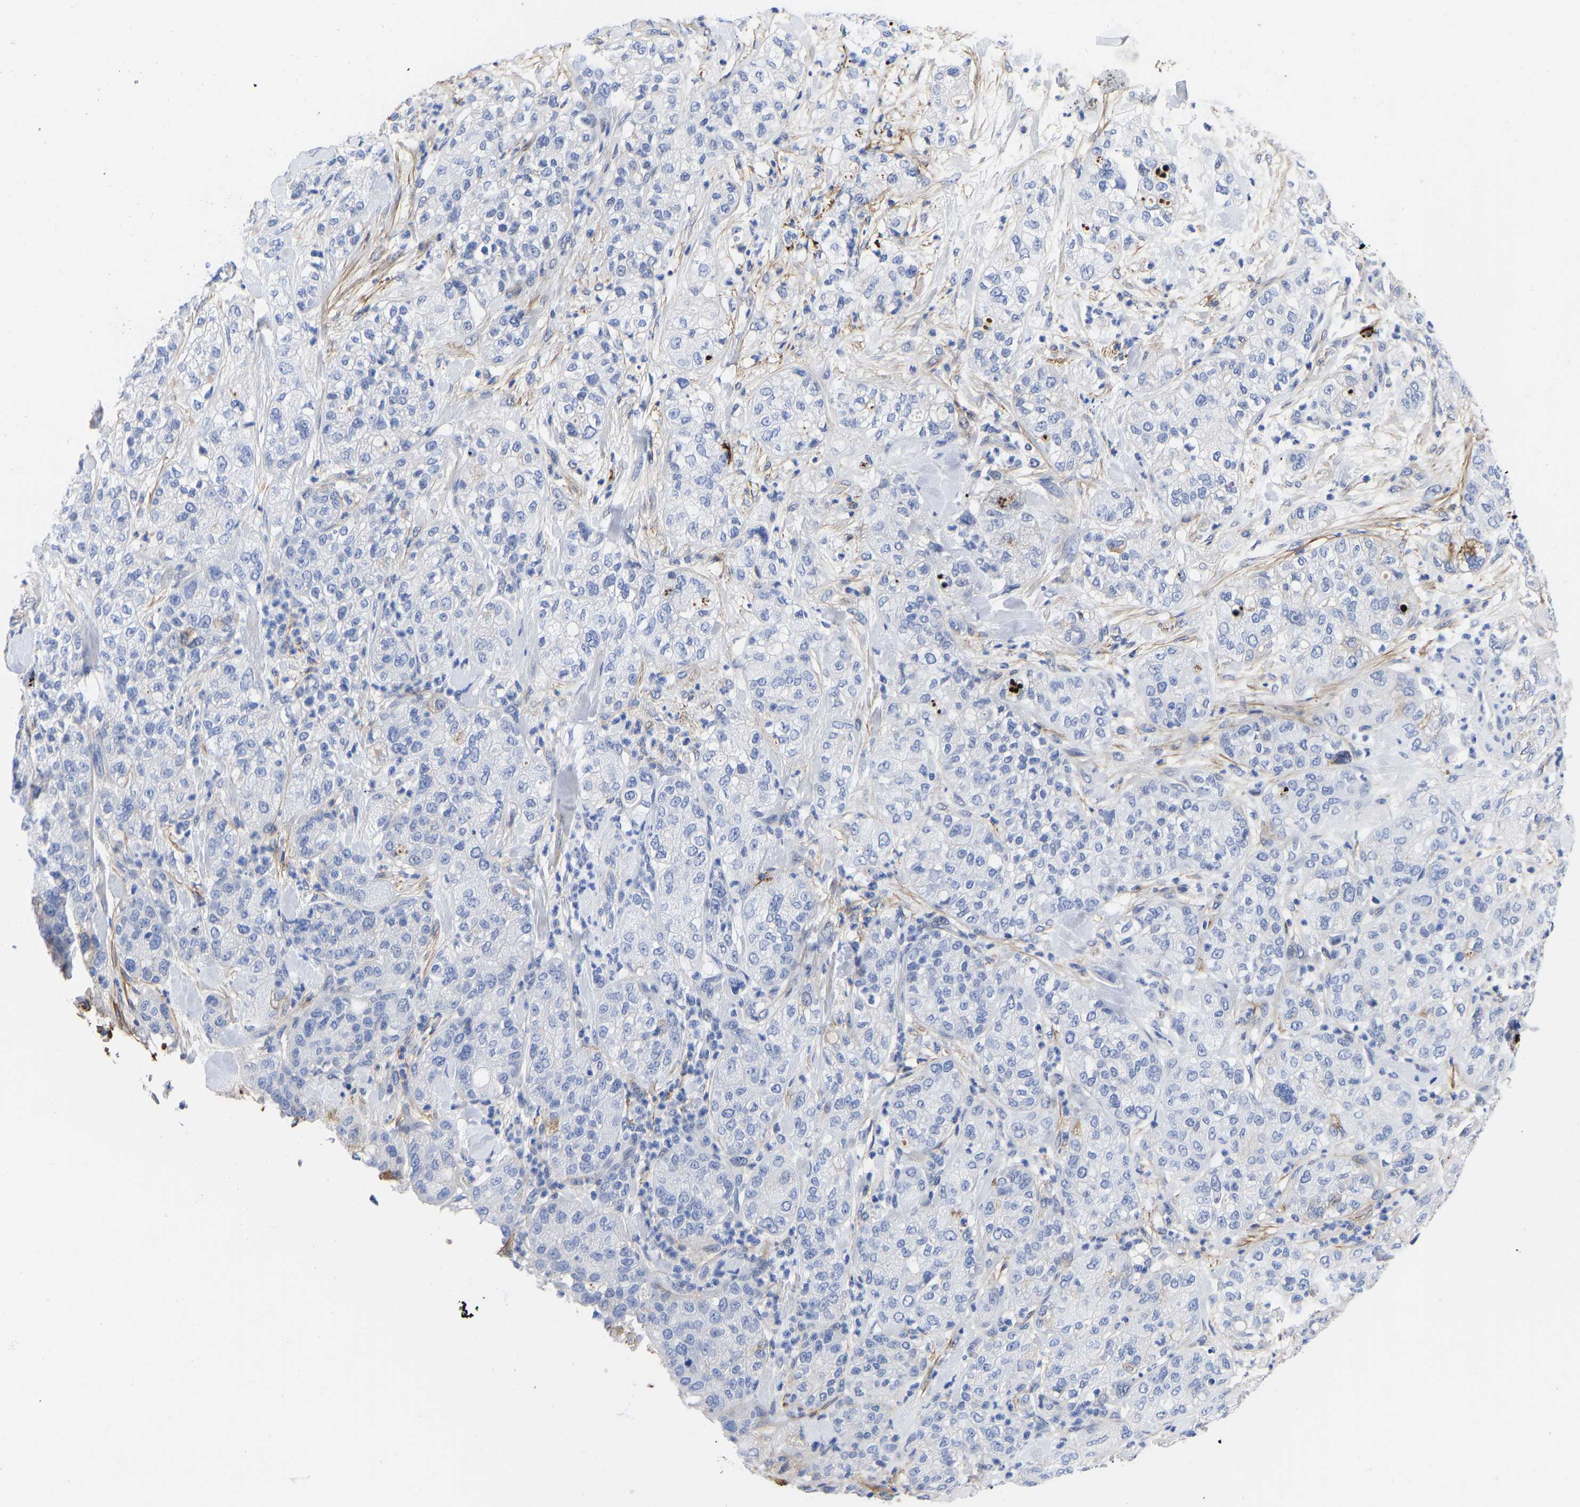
{"staining": {"intensity": "negative", "quantity": "none", "location": "none"}, "tissue": "pancreatic cancer", "cell_type": "Tumor cells", "image_type": "cancer", "snomed": [{"axis": "morphology", "description": "Adenocarcinoma, NOS"}, {"axis": "topography", "description": "Pancreas"}], "caption": "Immunohistochemistry (IHC) of human pancreatic cancer exhibits no expression in tumor cells.", "gene": "GPA33", "patient": {"sex": "female", "age": 78}}